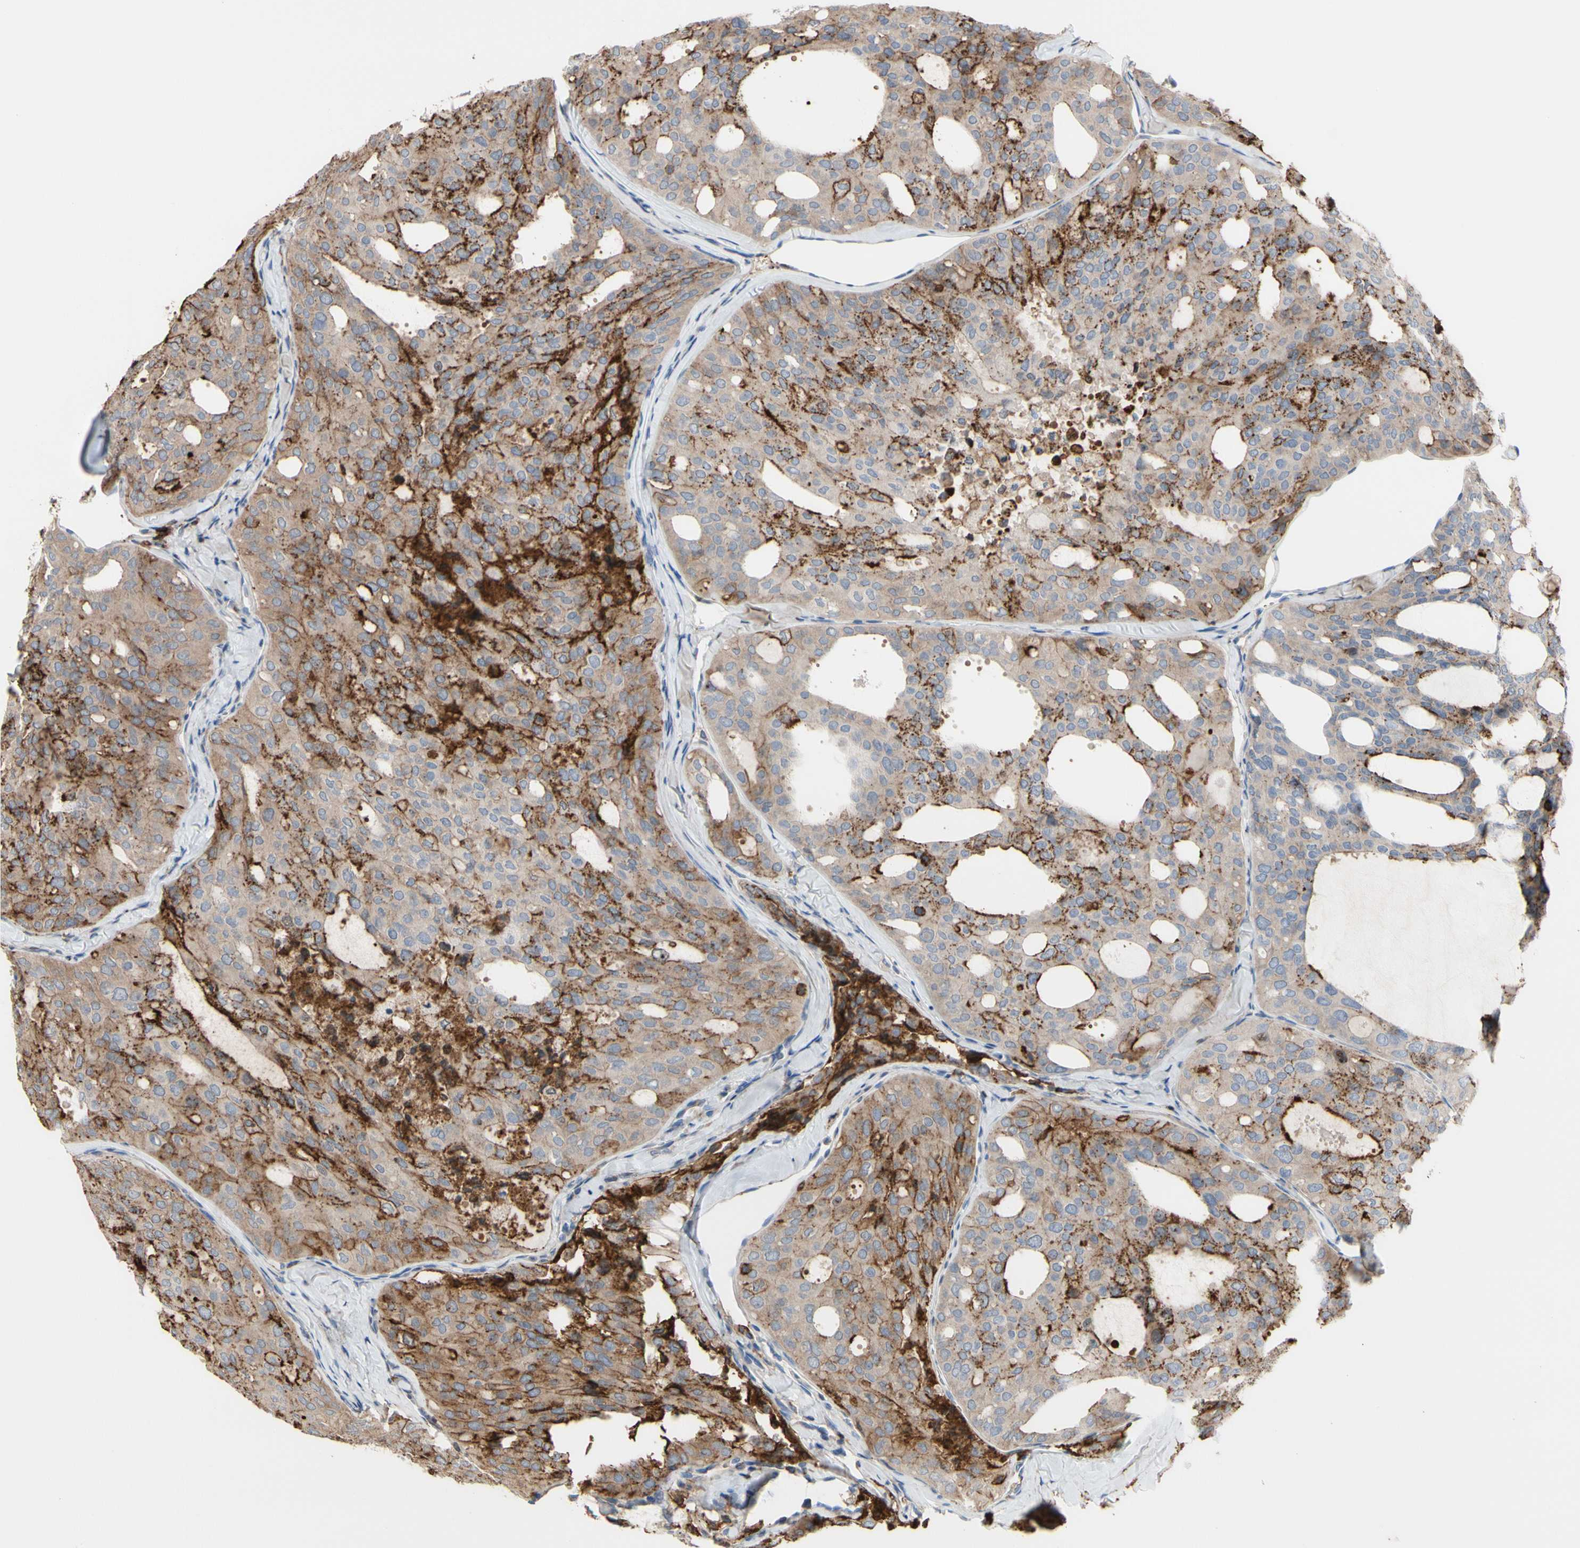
{"staining": {"intensity": "weak", "quantity": ">75%", "location": "cytoplasmic/membranous"}, "tissue": "thyroid cancer", "cell_type": "Tumor cells", "image_type": "cancer", "snomed": [{"axis": "morphology", "description": "Follicular adenoma carcinoma, NOS"}, {"axis": "topography", "description": "Thyroid gland"}], "caption": "Thyroid cancer tissue reveals weak cytoplasmic/membranous staining in about >75% of tumor cells, visualized by immunohistochemistry. (Stains: DAB (3,3'-diaminobenzidine) in brown, nuclei in blue, Microscopy: brightfield microscopy at high magnification).", "gene": "ANXA6", "patient": {"sex": "male", "age": 75}}